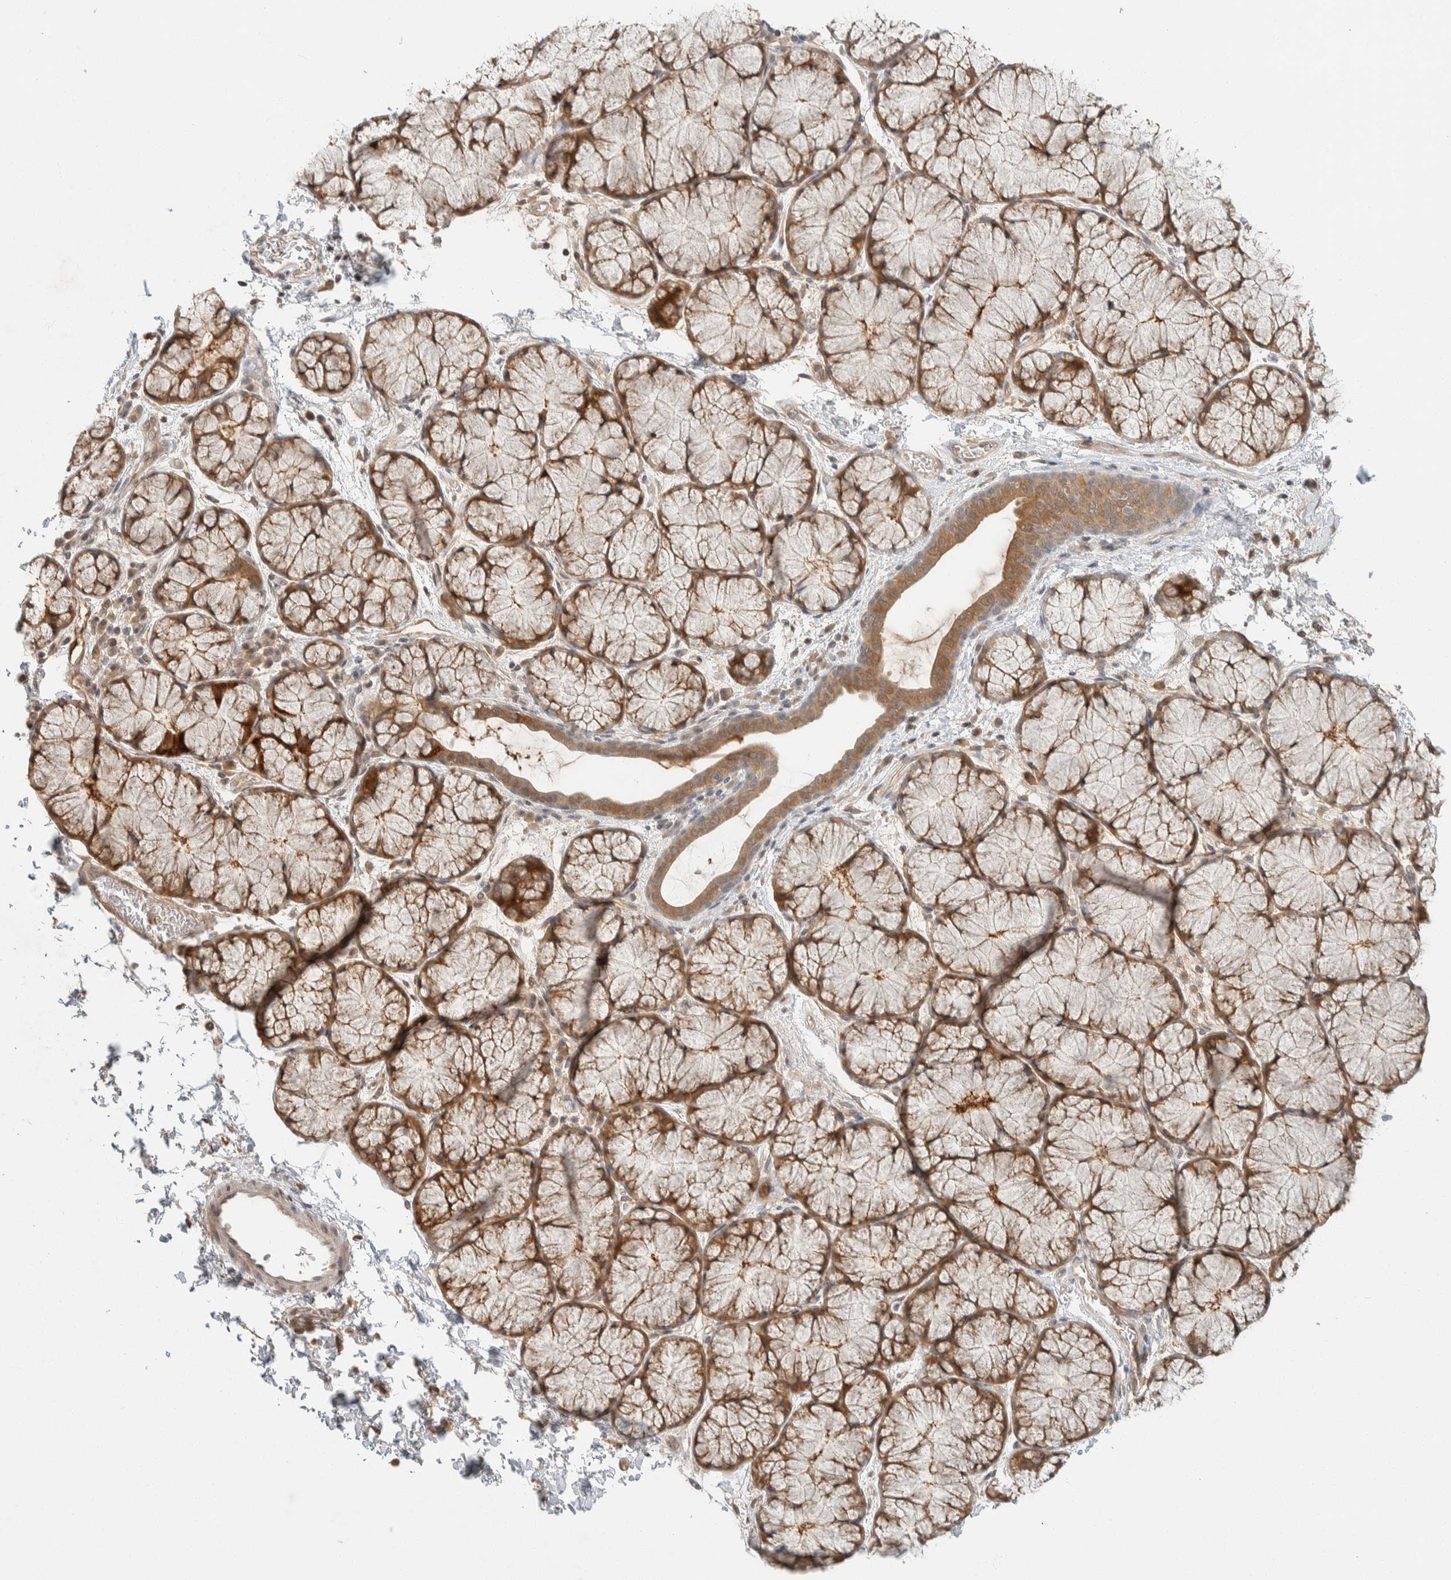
{"staining": {"intensity": "moderate", "quantity": "25%-75%", "location": "cytoplasmic/membranous"}, "tissue": "esophagus", "cell_type": "Squamous epithelial cells", "image_type": "normal", "snomed": [{"axis": "morphology", "description": "Normal tissue, NOS"}, {"axis": "topography", "description": "Esophagus"}], "caption": "Immunohistochemical staining of benign human esophagus shows 25%-75% levels of moderate cytoplasmic/membranous protein staining in about 25%-75% of squamous epithelial cells. (DAB (3,3'-diaminobenzidine) IHC with brightfield microscopy, high magnification).", "gene": "ZNF567", "patient": {"sex": "male", "age": 48}}